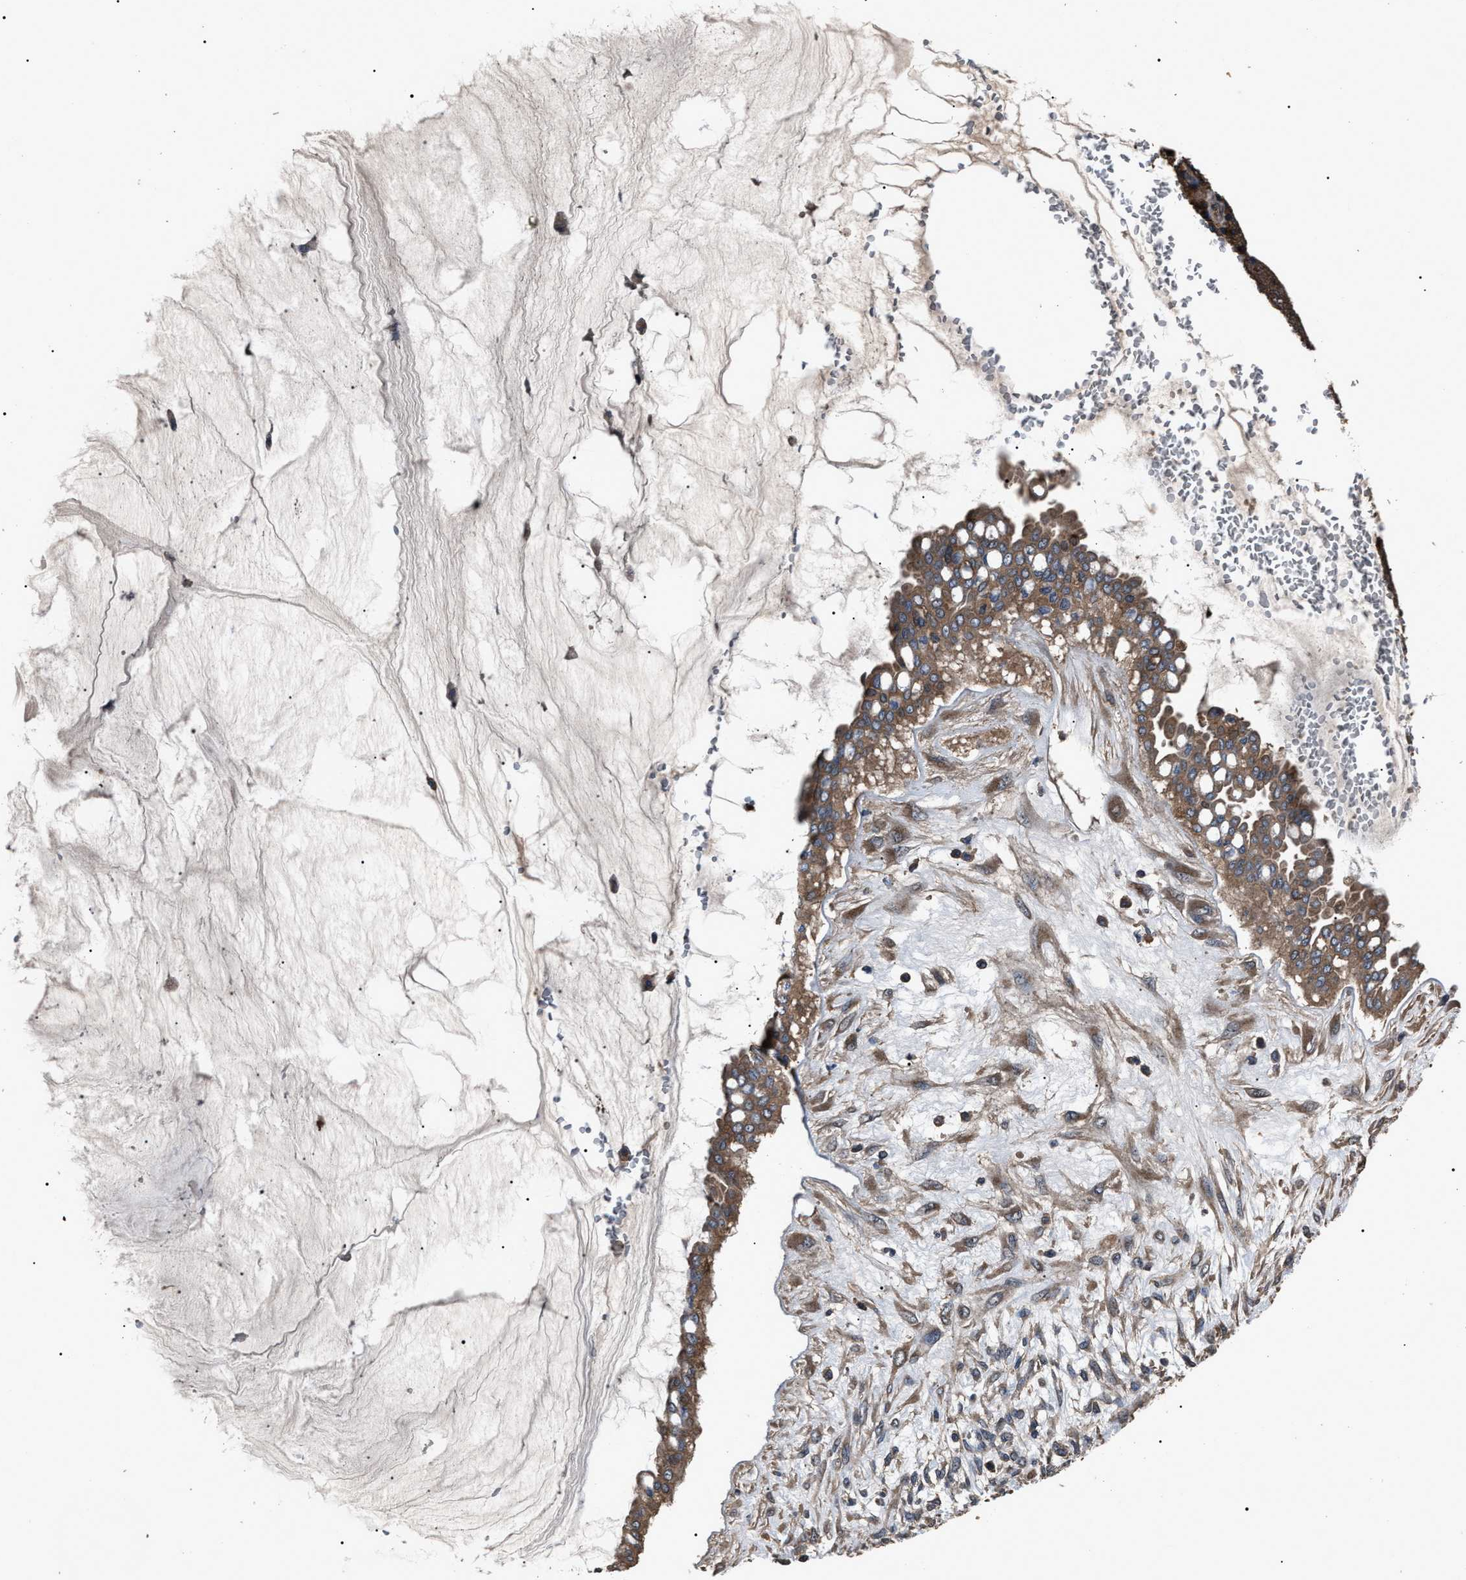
{"staining": {"intensity": "moderate", "quantity": ">75%", "location": "cytoplasmic/membranous"}, "tissue": "ovarian cancer", "cell_type": "Tumor cells", "image_type": "cancer", "snomed": [{"axis": "morphology", "description": "Cystadenocarcinoma, mucinous, NOS"}, {"axis": "topography", "description": "Ovary"}], "caption": "Immunohistochemistry (IHC) (DAB (3,3'-diaminobenzidine)) staining of ovarian mucinous cystadenocarcinoma demonstrates moderate cytoplasmic/membranous protein staining in about >75% of tumor cells. (DAB IHC, brown staining for protein, blue staining for nuclei).", "gene": "RNF216", "patient": {"sex": "female", "age": 73}}